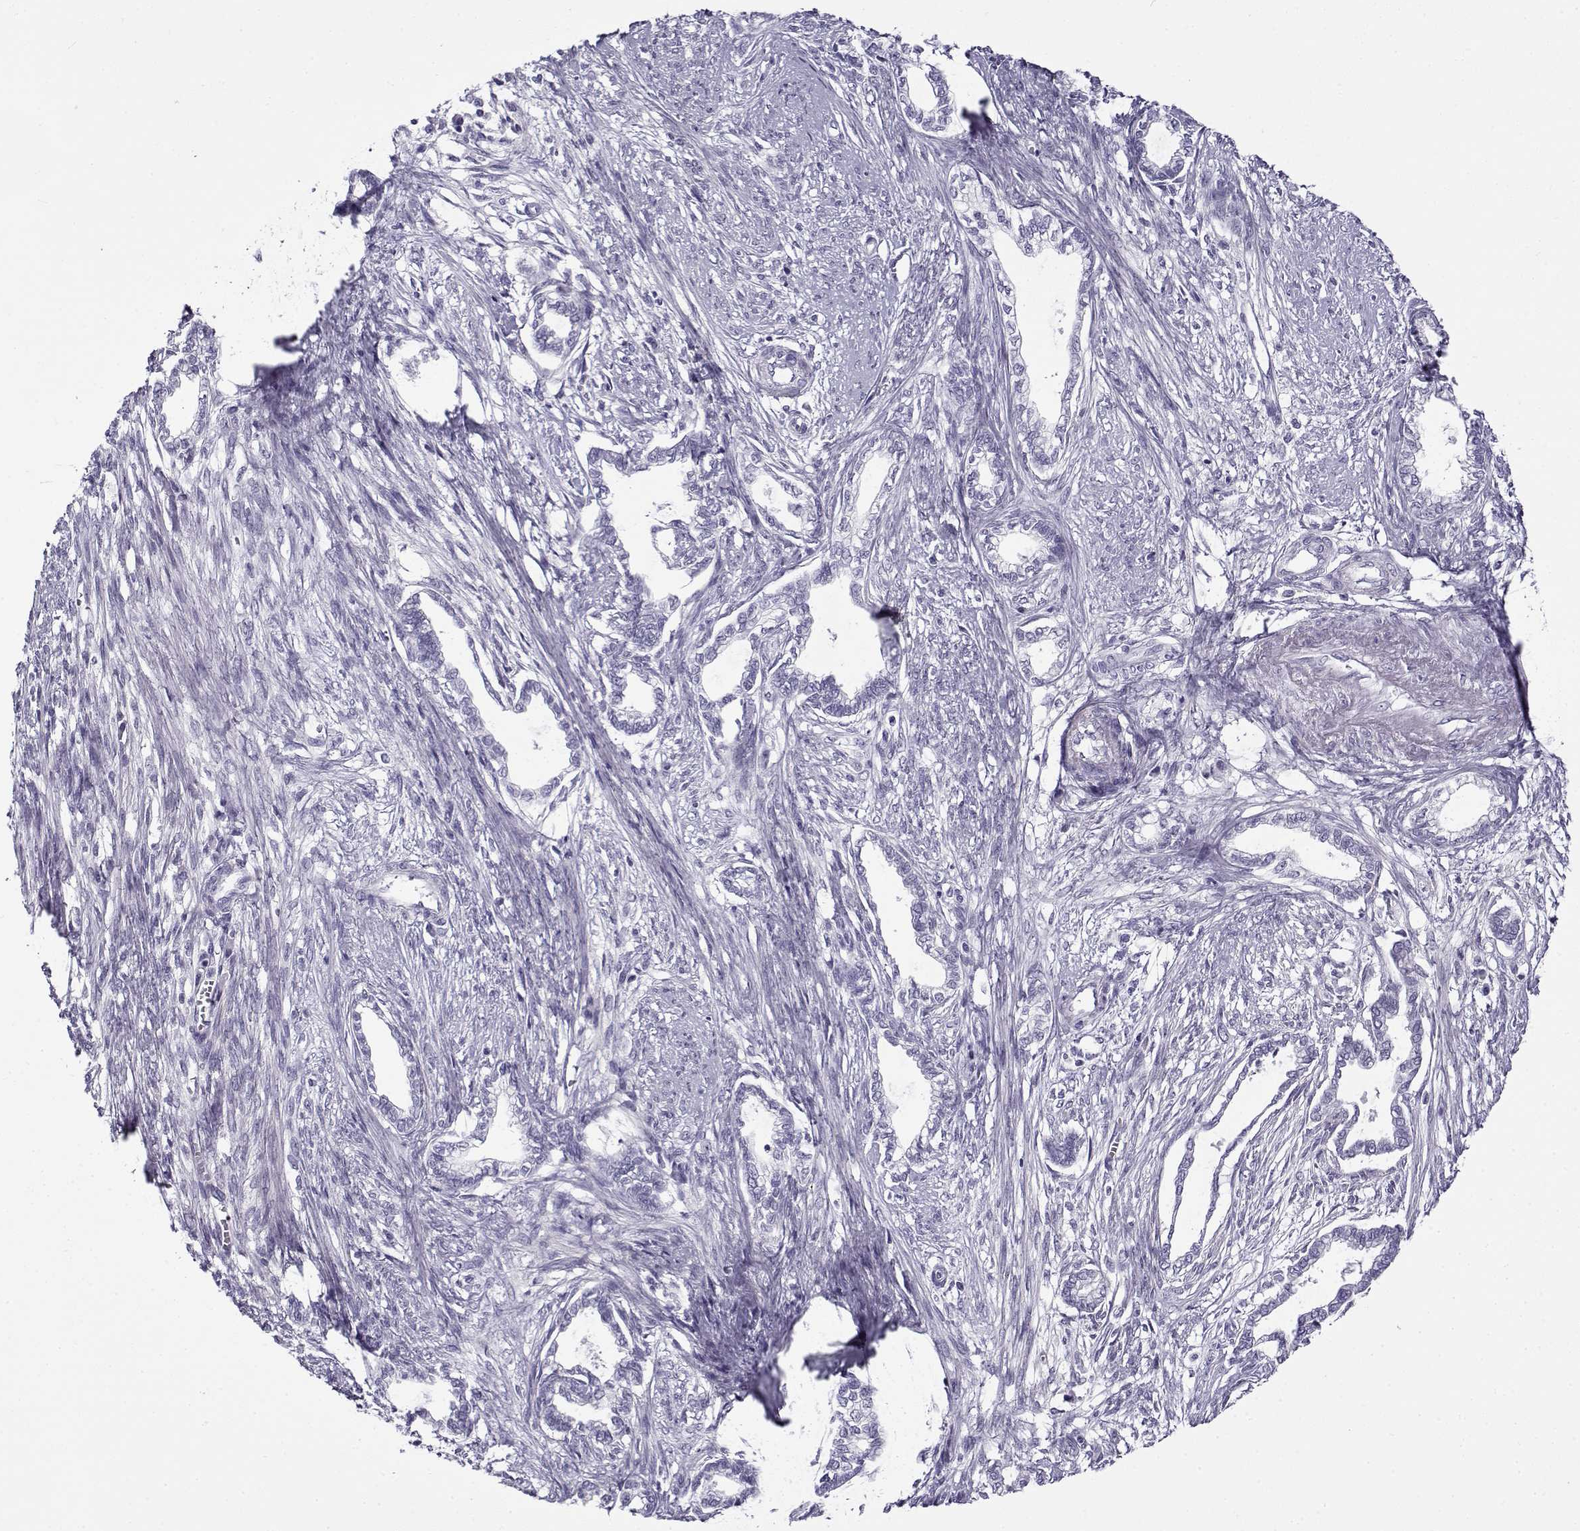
{"staining": {"intensity": "negative", "quantity": "none", "location": "none"}, "tissue": "cervical cancer", "cell_type": "Tumor cells", "image_type": "cancer", "snomed": [{"axis": "morphology", "description": "Adenocarcinoma, NOS"}, {"axis": "topography", "description": "Cervix"}], "caption": "Tumor cells are negative for brown protein staining in adenocarcinoma (cervical).", "gene": "GTSF1L", "patient": {"sex": "female", "age": 62}}